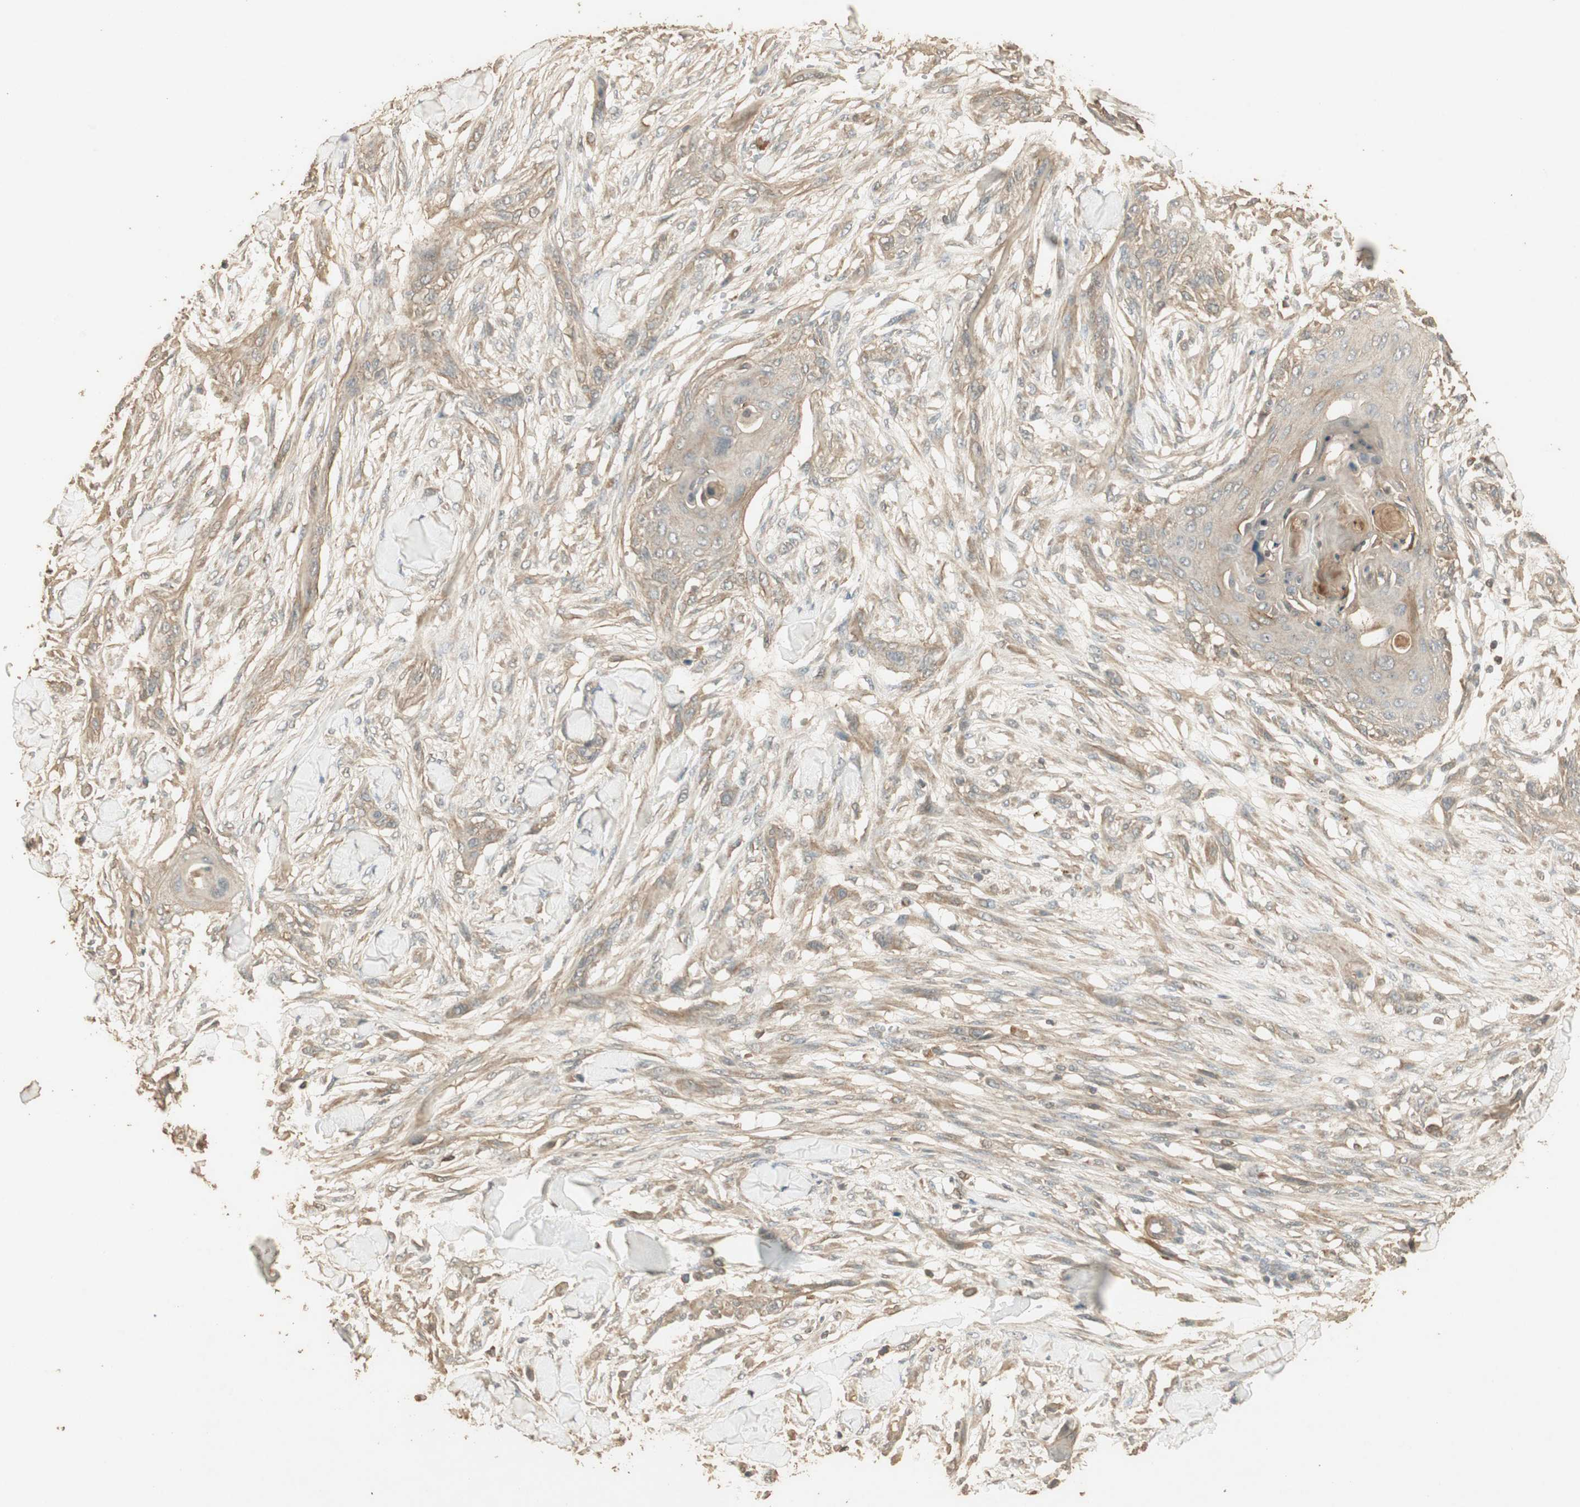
{"staining": {"intensity": "weak", "quantity": ">75%", "location": "cytoplasmic/membranous"}, "tissue": "skin cancer", "cell_type": "Tumor cells", "image_type": "cancer", "snomed": [{"axis": "morphology", "description": "Squamous cell carcinoma, NOS"}, {"axis": "topography", "description": "Skin"}], "caption": "A micrograph of skin cancer (squamous cell carcinoma) stained for a protein displays weak cytoplasmic/membranous brown staining in tumor cells.", "gene": "USP2", "patient": {"sex": "female", "age": 59}}